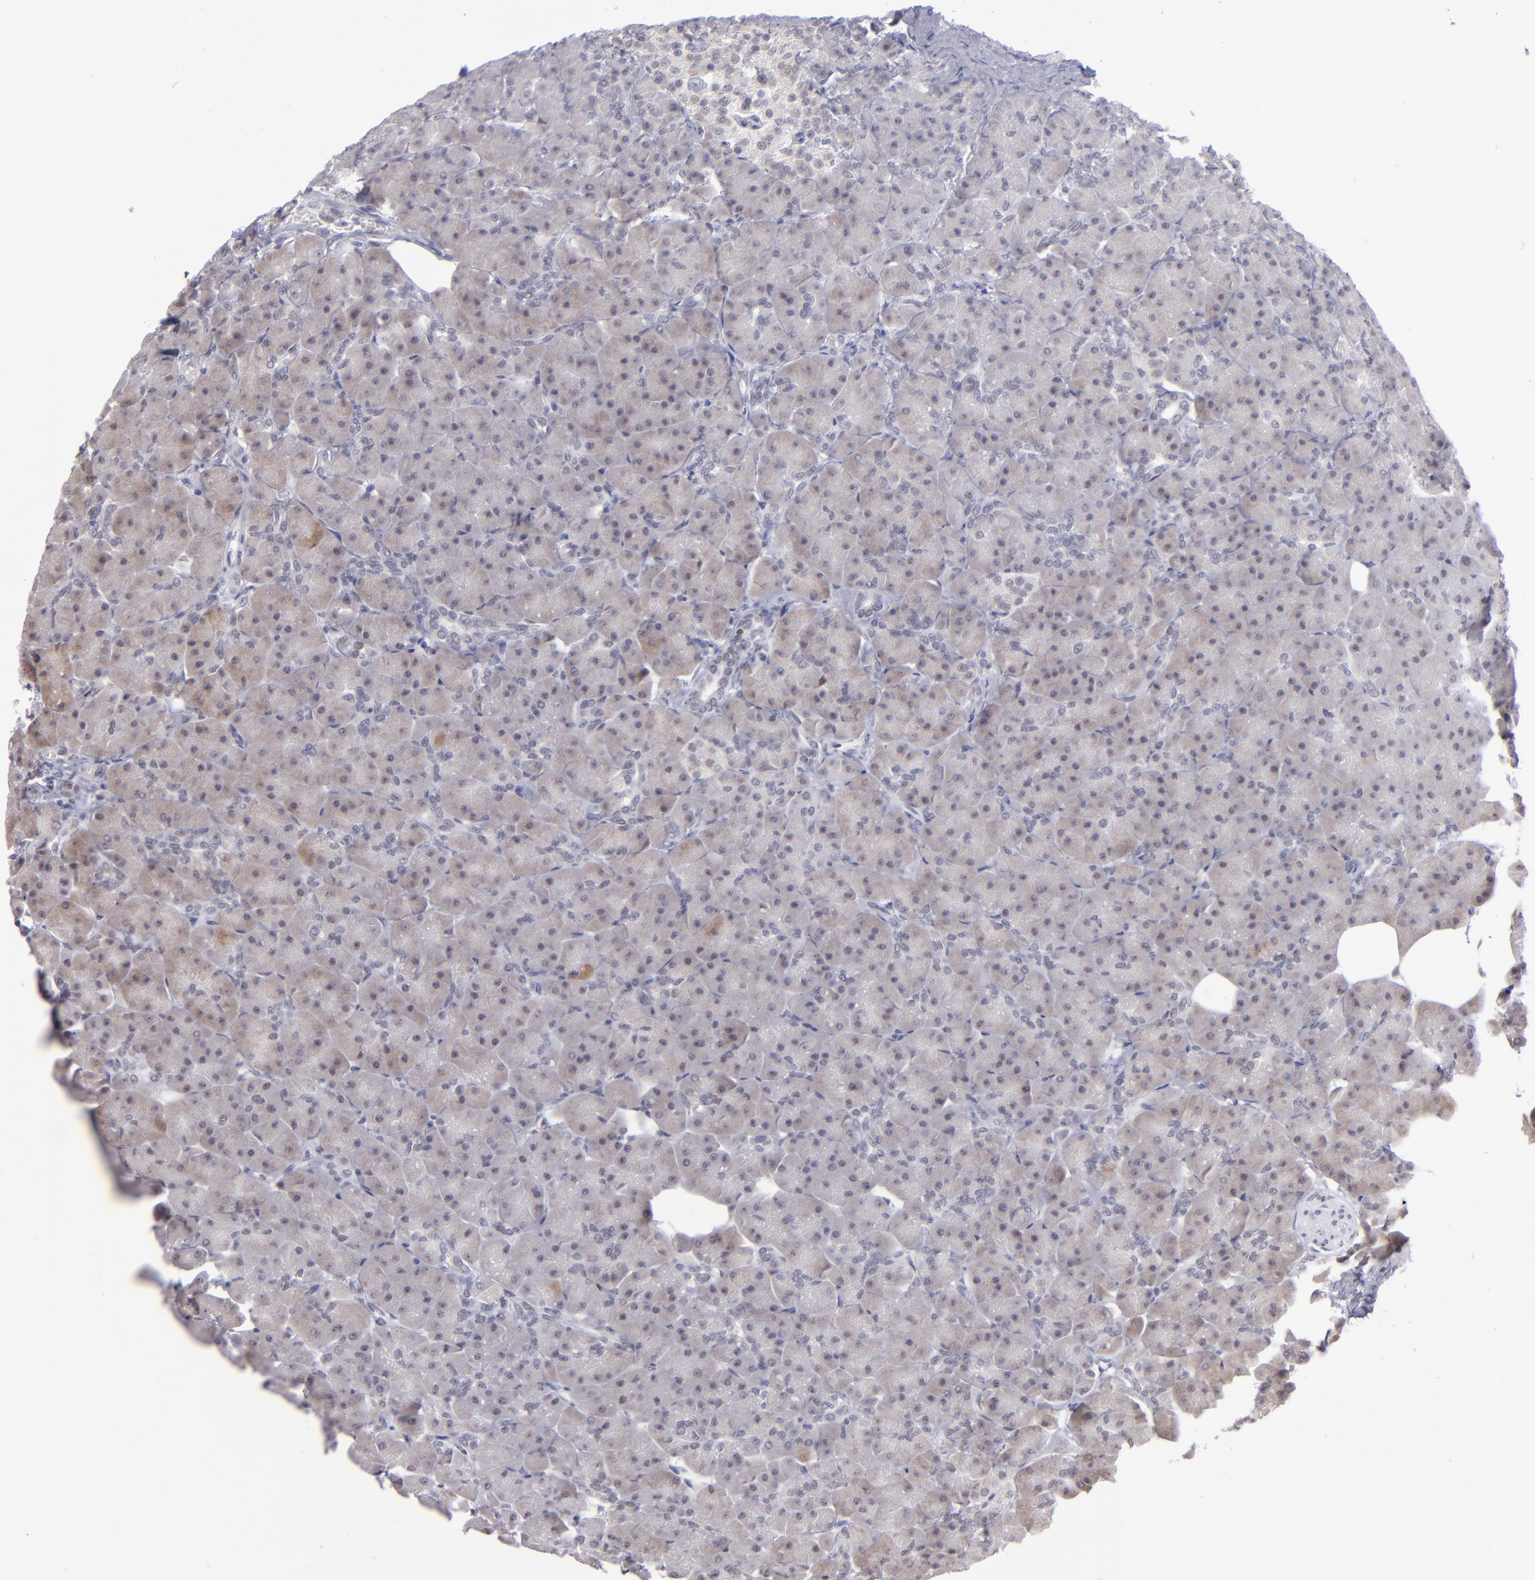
{"staining": {"intensity": "negative", "quantity": "none", "location": "none"}, "tissue": "pancreas", "cell_type": "Exocrine glandular cells", "image_type": "normal", "snomed": [{"axis": "morphology", "description": "Normal tissue, NOS"}, {"axis": "topography", "description": "Pancreas"}], "caption": "An immunohistochemistry image of benign pancreas is shown. There is no staining in exocrine glandular cells of pancreas. Nuclei are stained in blue.", "gene": "OTUB2", "patient": {"sex": "male", "age": 66}}